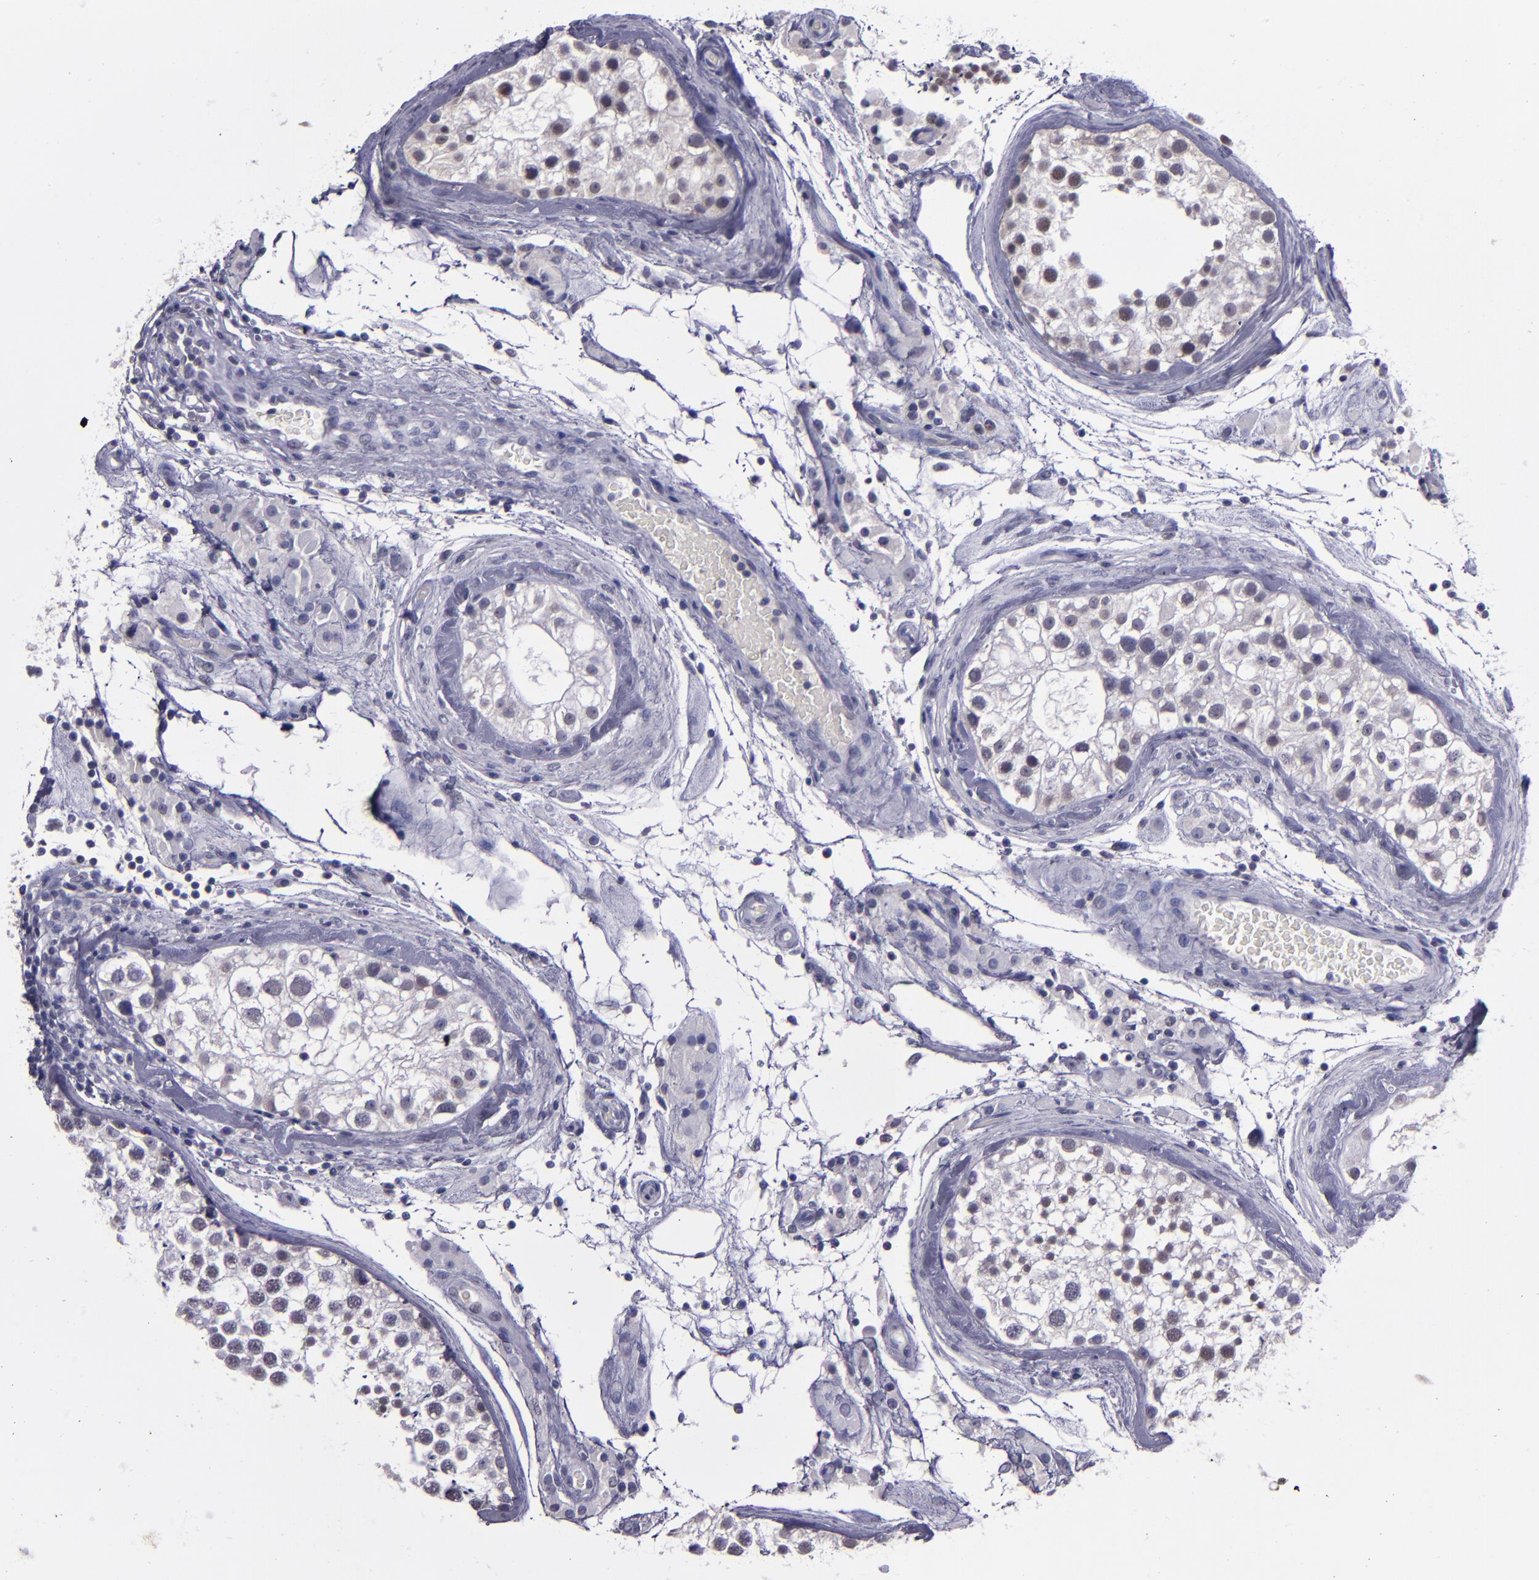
{"staining": {"intensity": "weak", "quantity": "<25%", "location": "nuclear"}, "tissue": "testis", "cell_type": "Cells in seminiferous ducts", "image_type": "normal", "snomed": [{"axis": "morphology", "description": "Normal tissue, NOS"}, {"axis": "topography", "description": "Testis"}], "caption": "The photomicrograph reveals no staining of cells in seminiferous ducts in normal testis.", "gene": "CEBPE", "patient": {"sex": "male", "age": 46}}